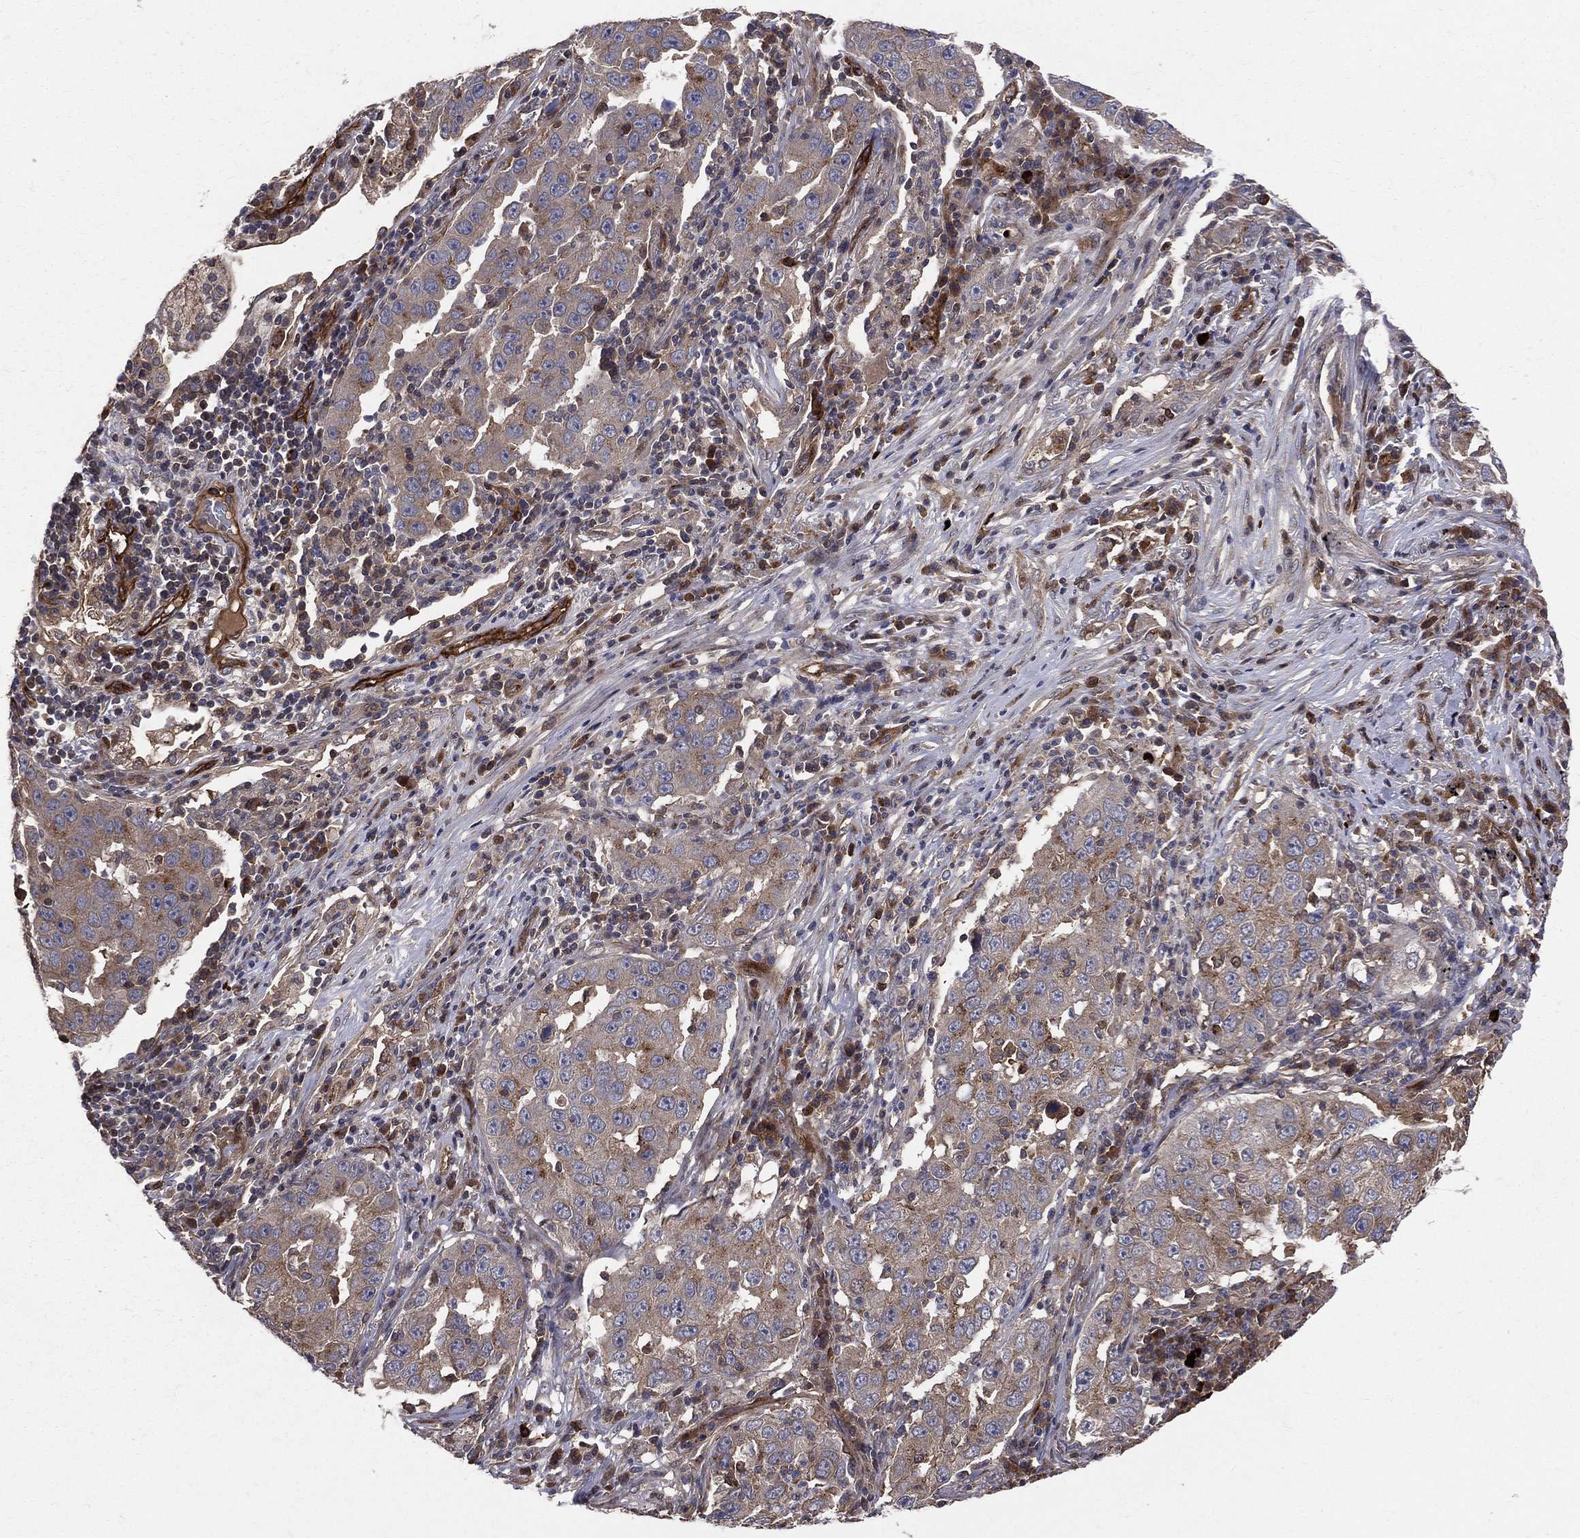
{"staining": {"intensity": "moderate", "quantity": "25%-75%", "location": "cytoplasmic/membranous"}, "tissue": "lung cancer", "cell_type": "Tumor cells", "image_type": "cancer", "snomed": [{"axis": "morphology", "description": "Adenocarcinoma, NOS"}, {"axis": "topography", "description": "Lung"}], "caption": "The immunohistochemical stain labels moderate cytoplasmic/membranous staining in tumor cells of lung adenocarcinoma tissue.", "gene": "ENTPD1", "patient": {"sex": "male", "age": 73}}